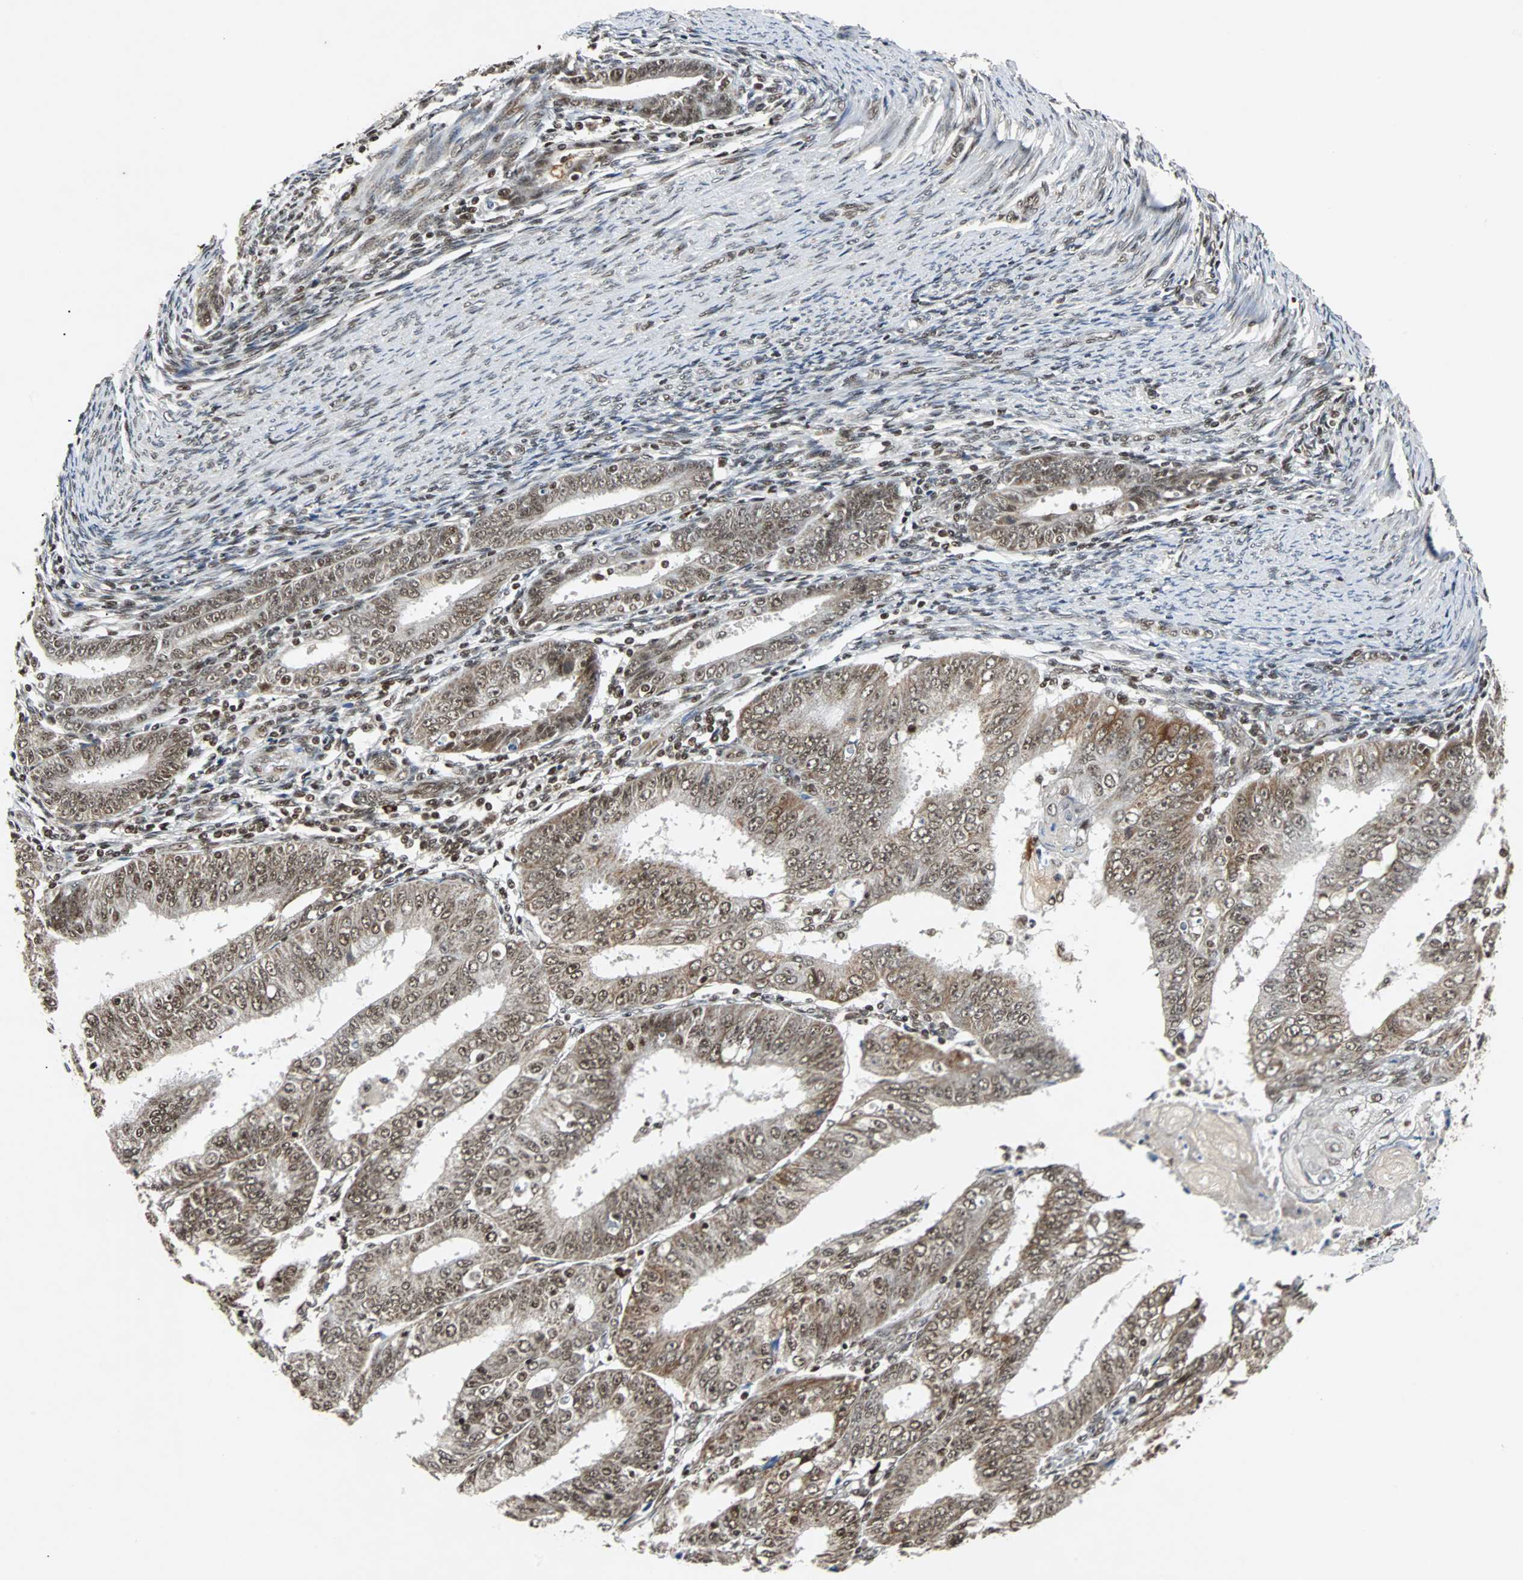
{"staining": {"intensity": "moderate", "quantity": ">75%", "location": "nuclear"}, "tissue": "endometrial cancer", "cell_type": "Tumor cells", "image_type": "cancer", "snomed": [{"axis": "morphology", "description": "Adenocarcinoma, NOS"}, {"axis": "topography", "description": "Endometrium"}], "caption": "This is an image of immunohistochemistry staining of endometrial cancer, which shows moderate staining in the nuclear of tumor cells.", "gene": "TAF5", "patient": {"sex": "female", "age": 42}}